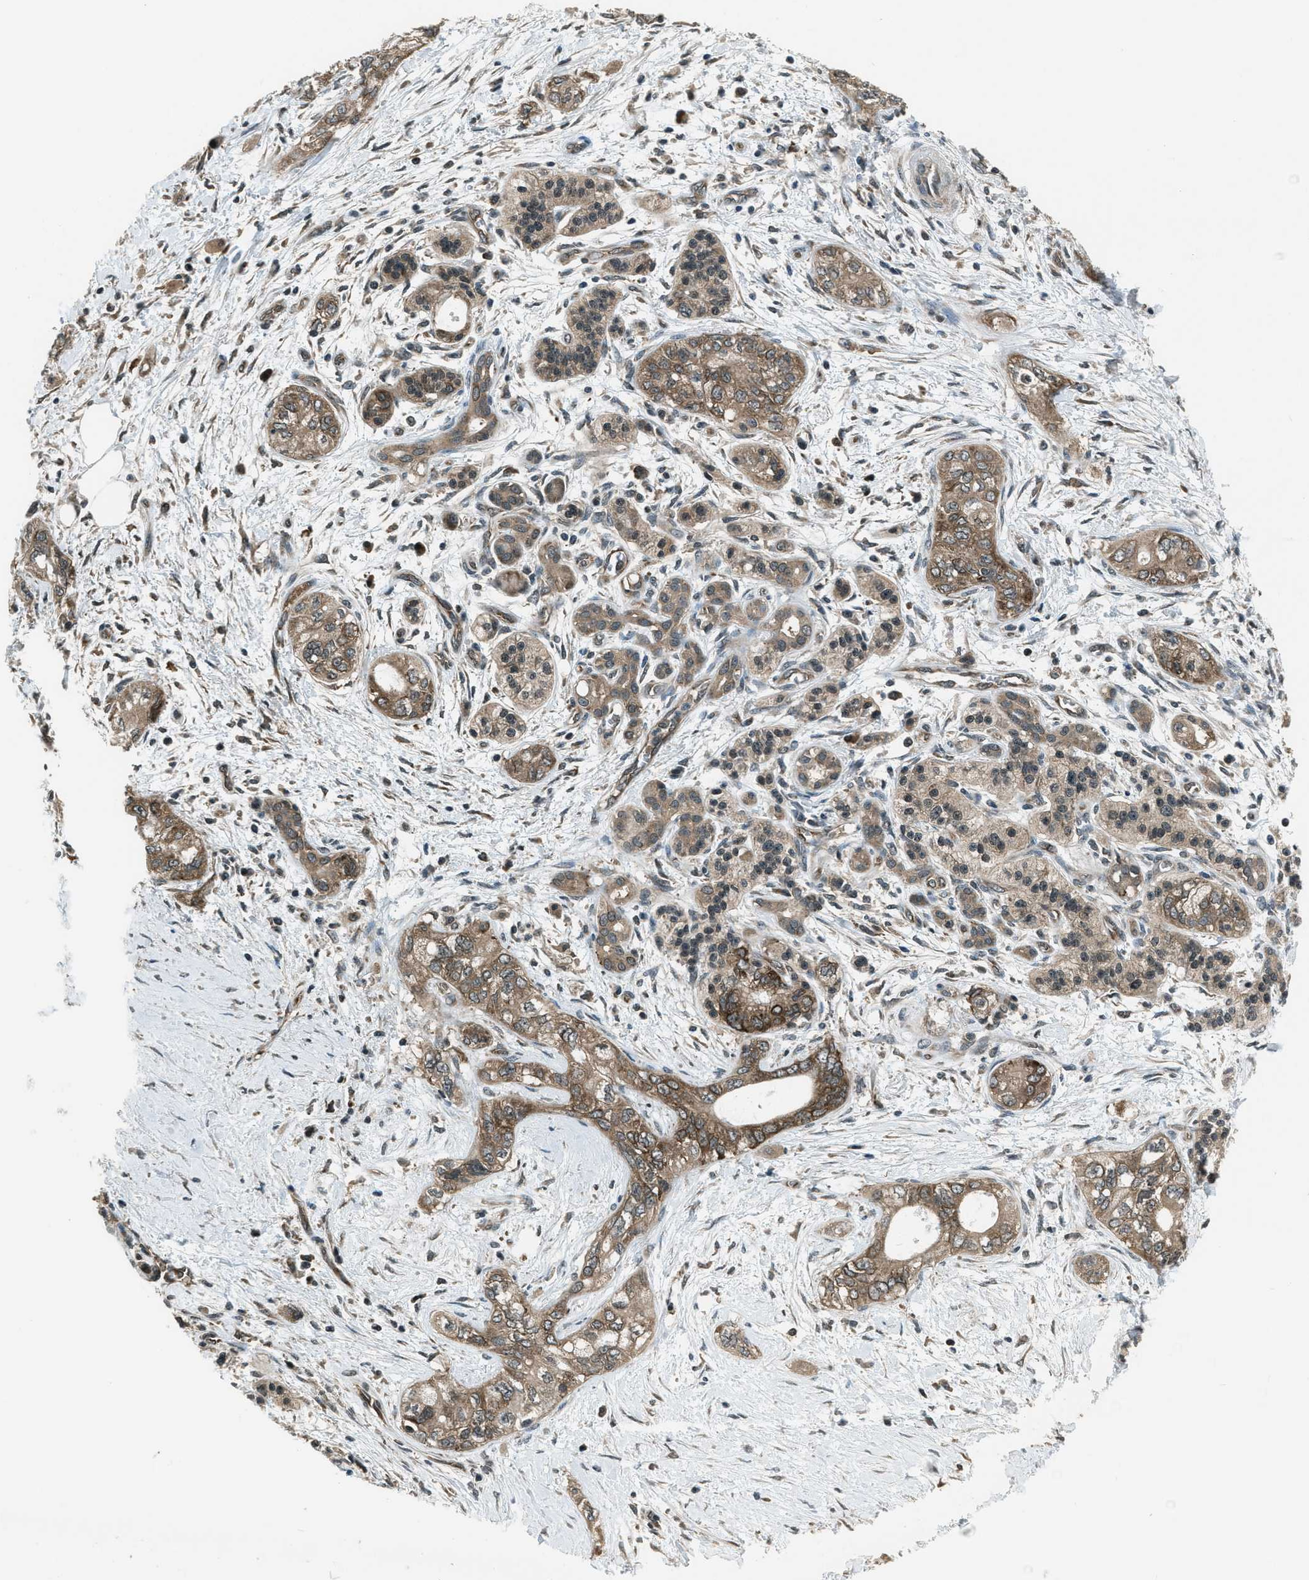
{"staining": {"intensity": "moderate", "quantity": ">75%", "location": "cytoplasmic/membranous"}, "tissue": "pancreatic cancer", "cell_type": "Tumor cells", "image_type": "cancer", "snomed": [{"axis": "morphology", "description": "Adenocarcinoma, NOS"}, {"axis": "topography", "description": "Pancreas"}], "caption": "Protein staining shows moderate cytoplasmic/membranous expression in about >75% of tumor cells in pancreatic cancer (adenocarcinoma). The staining was performed using DAB (3,3'-diaminobenzidine), with brown indicating positive protein expression. Nuclei are stained blue with hematoxylin.", "gene": "ASAP2", "patient": {"sex": "male", "age": 70}}